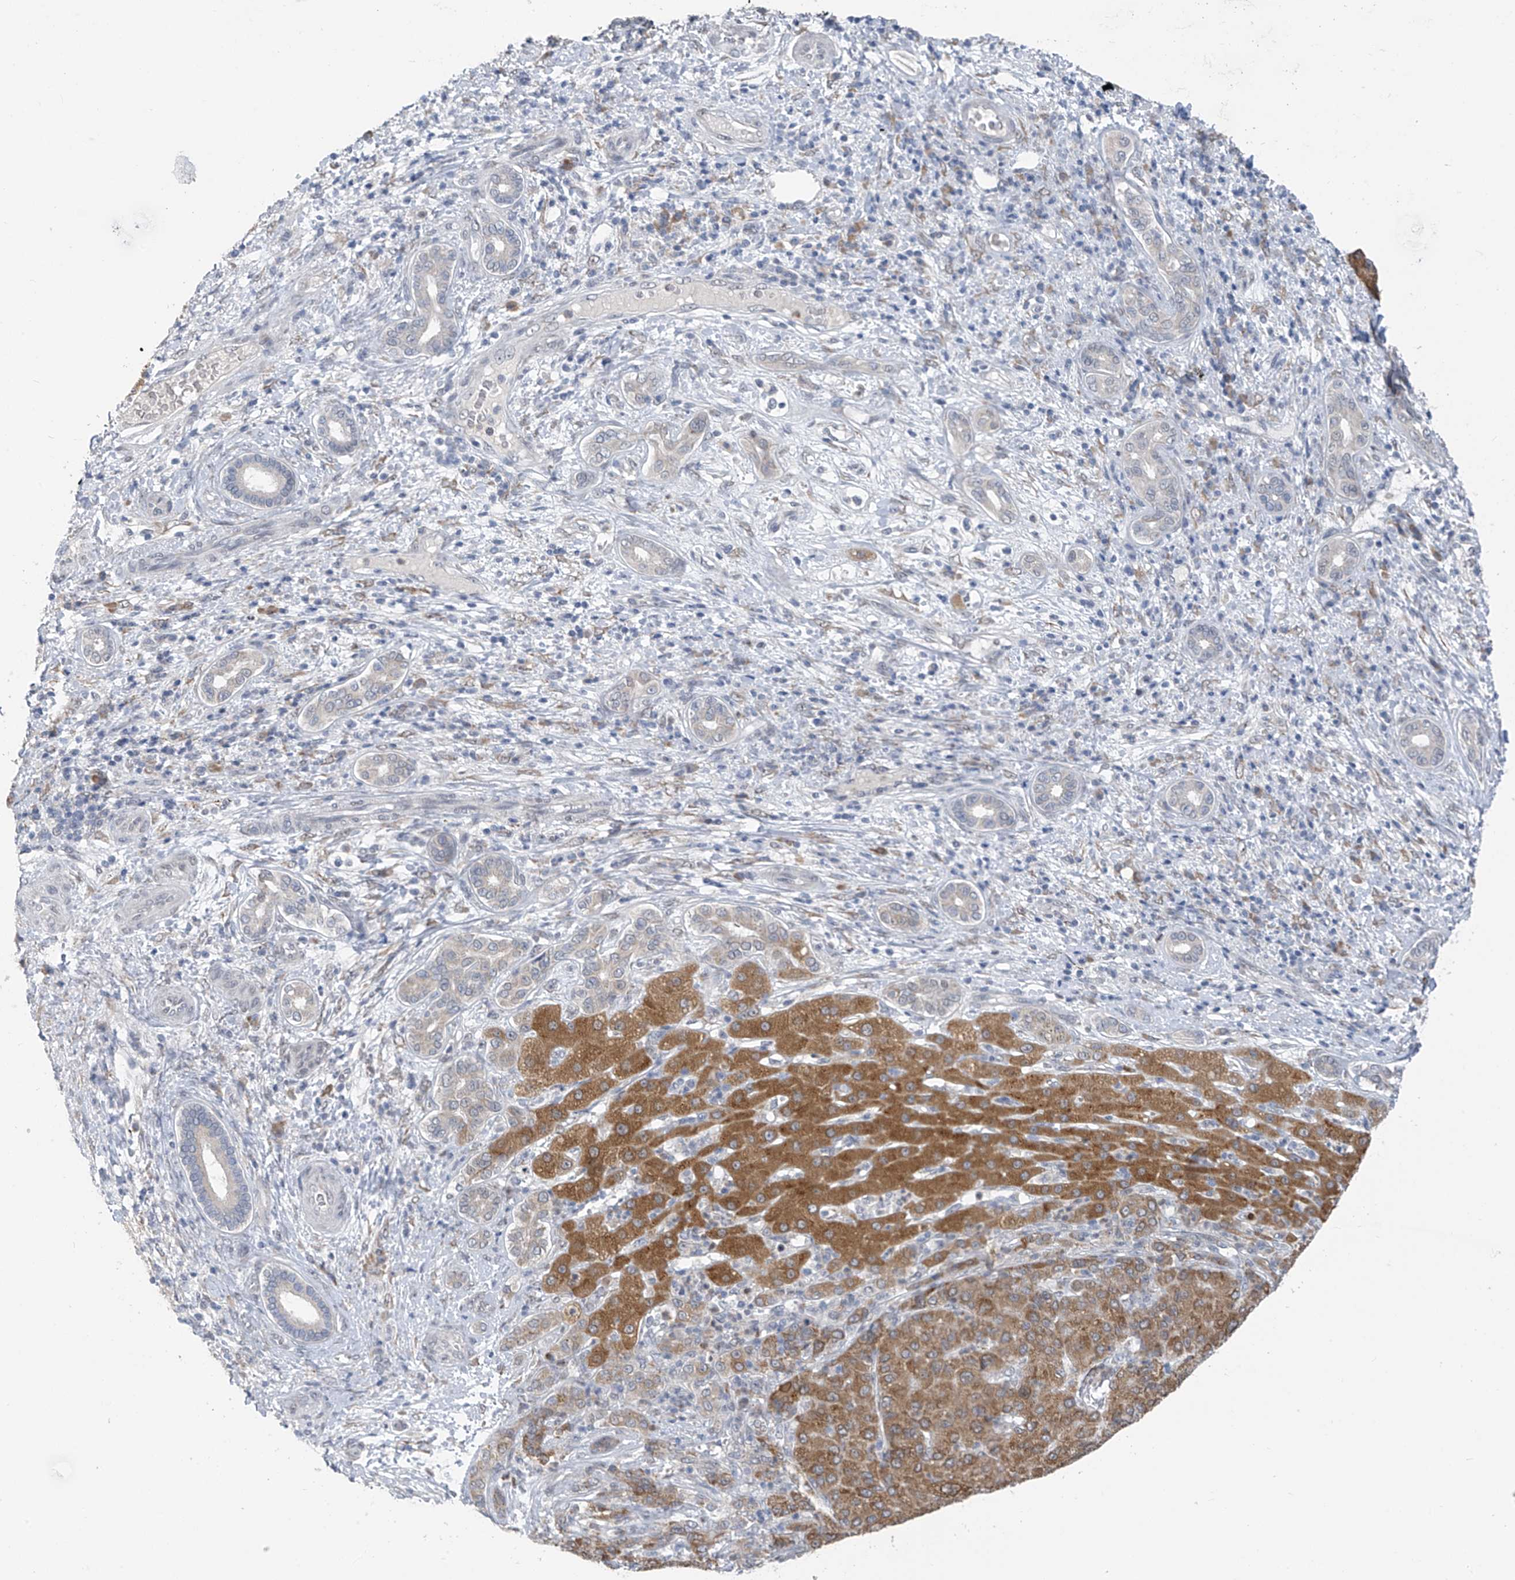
{"staining": {"intensity": "moderate", "quantity": ">75%", "location": "cytoplasmic/membranous"}, "tissue": "liver cancer", "cell_type": "Tumor cells", "image_type": "cancer", "snomed": [{"axis": "morphology", "description": "Carcinoma, Hepatocellular, NOS"}, {"axis": "topography", "description": "Liver"}], "caption": "Hepatocellular carcinoma (liver) tissue demonstrates moderate cytoplasmic/membranous positivity in about >75% of tumor cells, visualized by immunohistochemistry. The staining is performed using DAB (3,3'-diaminobenzidine) brown chromogen to label protein expression. The nuclei are counter-stained blue using hematoxylin.", "gene": "CYP4V2", "patient": {"sex": "male", "age": 65}}